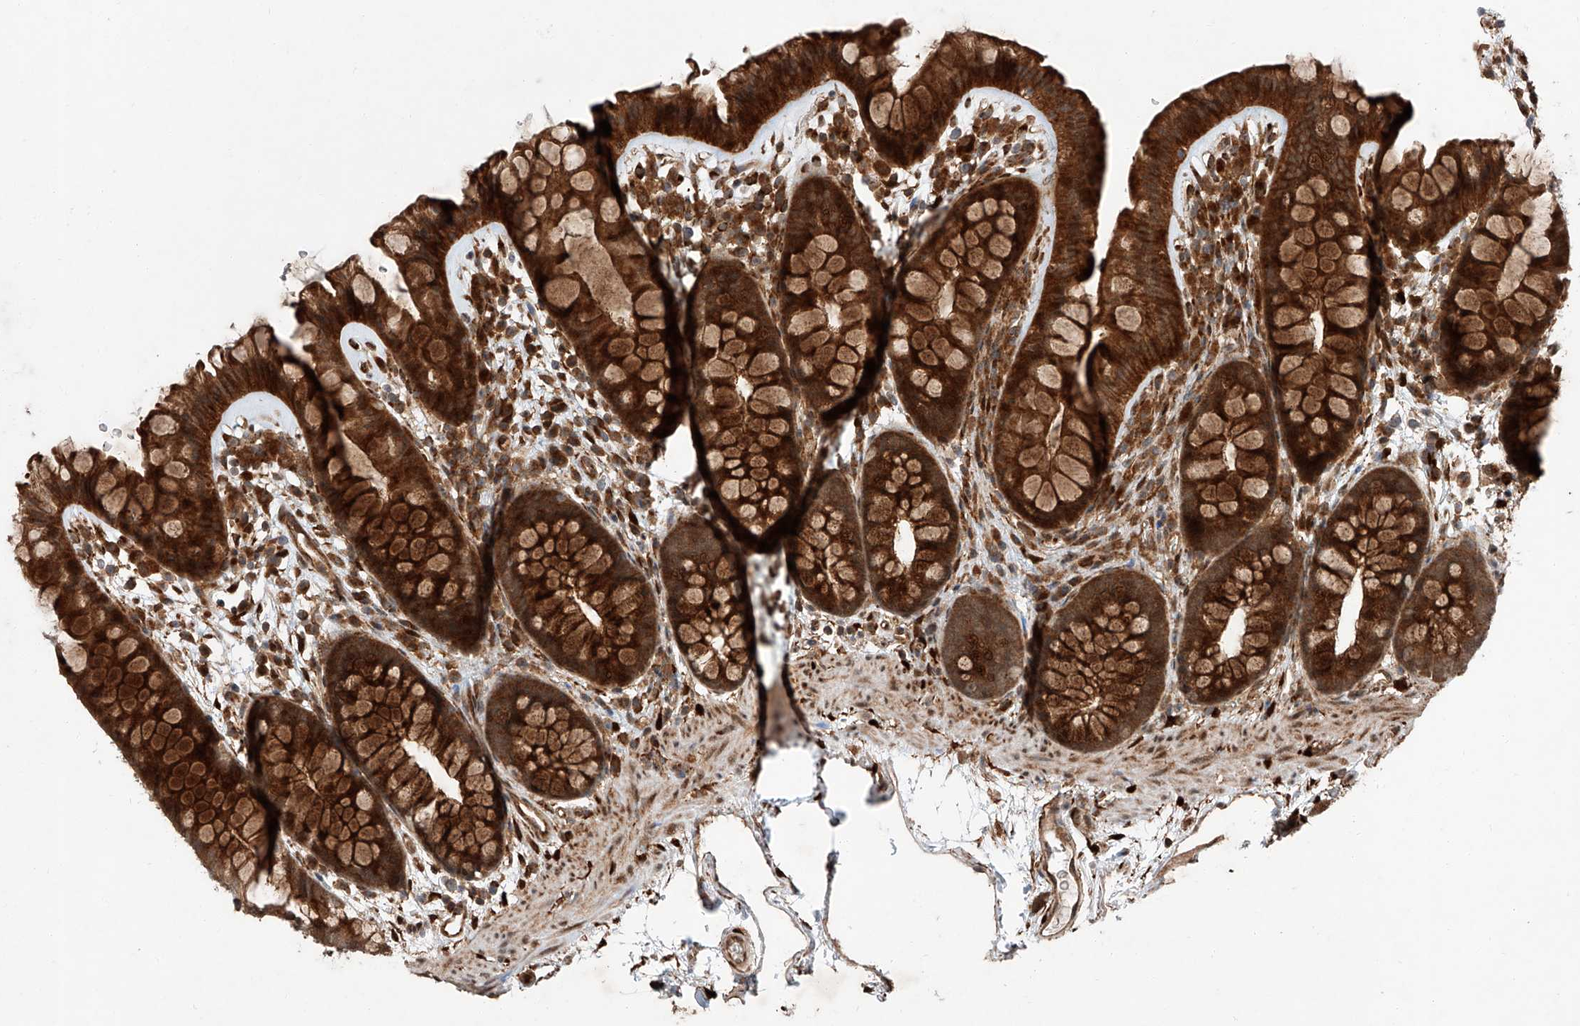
{"staining": {"intensity": "moderate", "quantity": ">75%", "location": "cytoplasmic/membranous"}, "tissue": "colon", "cell_type": "Endothelial cells", "image_type": "normal", "snomed": [{"axis": "morphology", "description": "Normal tissue, NOS"}, {"axis": "topography", "description": "Colon"}], "caption": "This photomicrograph exhibits immunohistochemistry staining of normal human colon, with medium moderate cytoplasmic/membranous staining in about >75% of endothelial cells.", "gene": "ZFP28", "patient": {"sex": "female", "age": 62}}